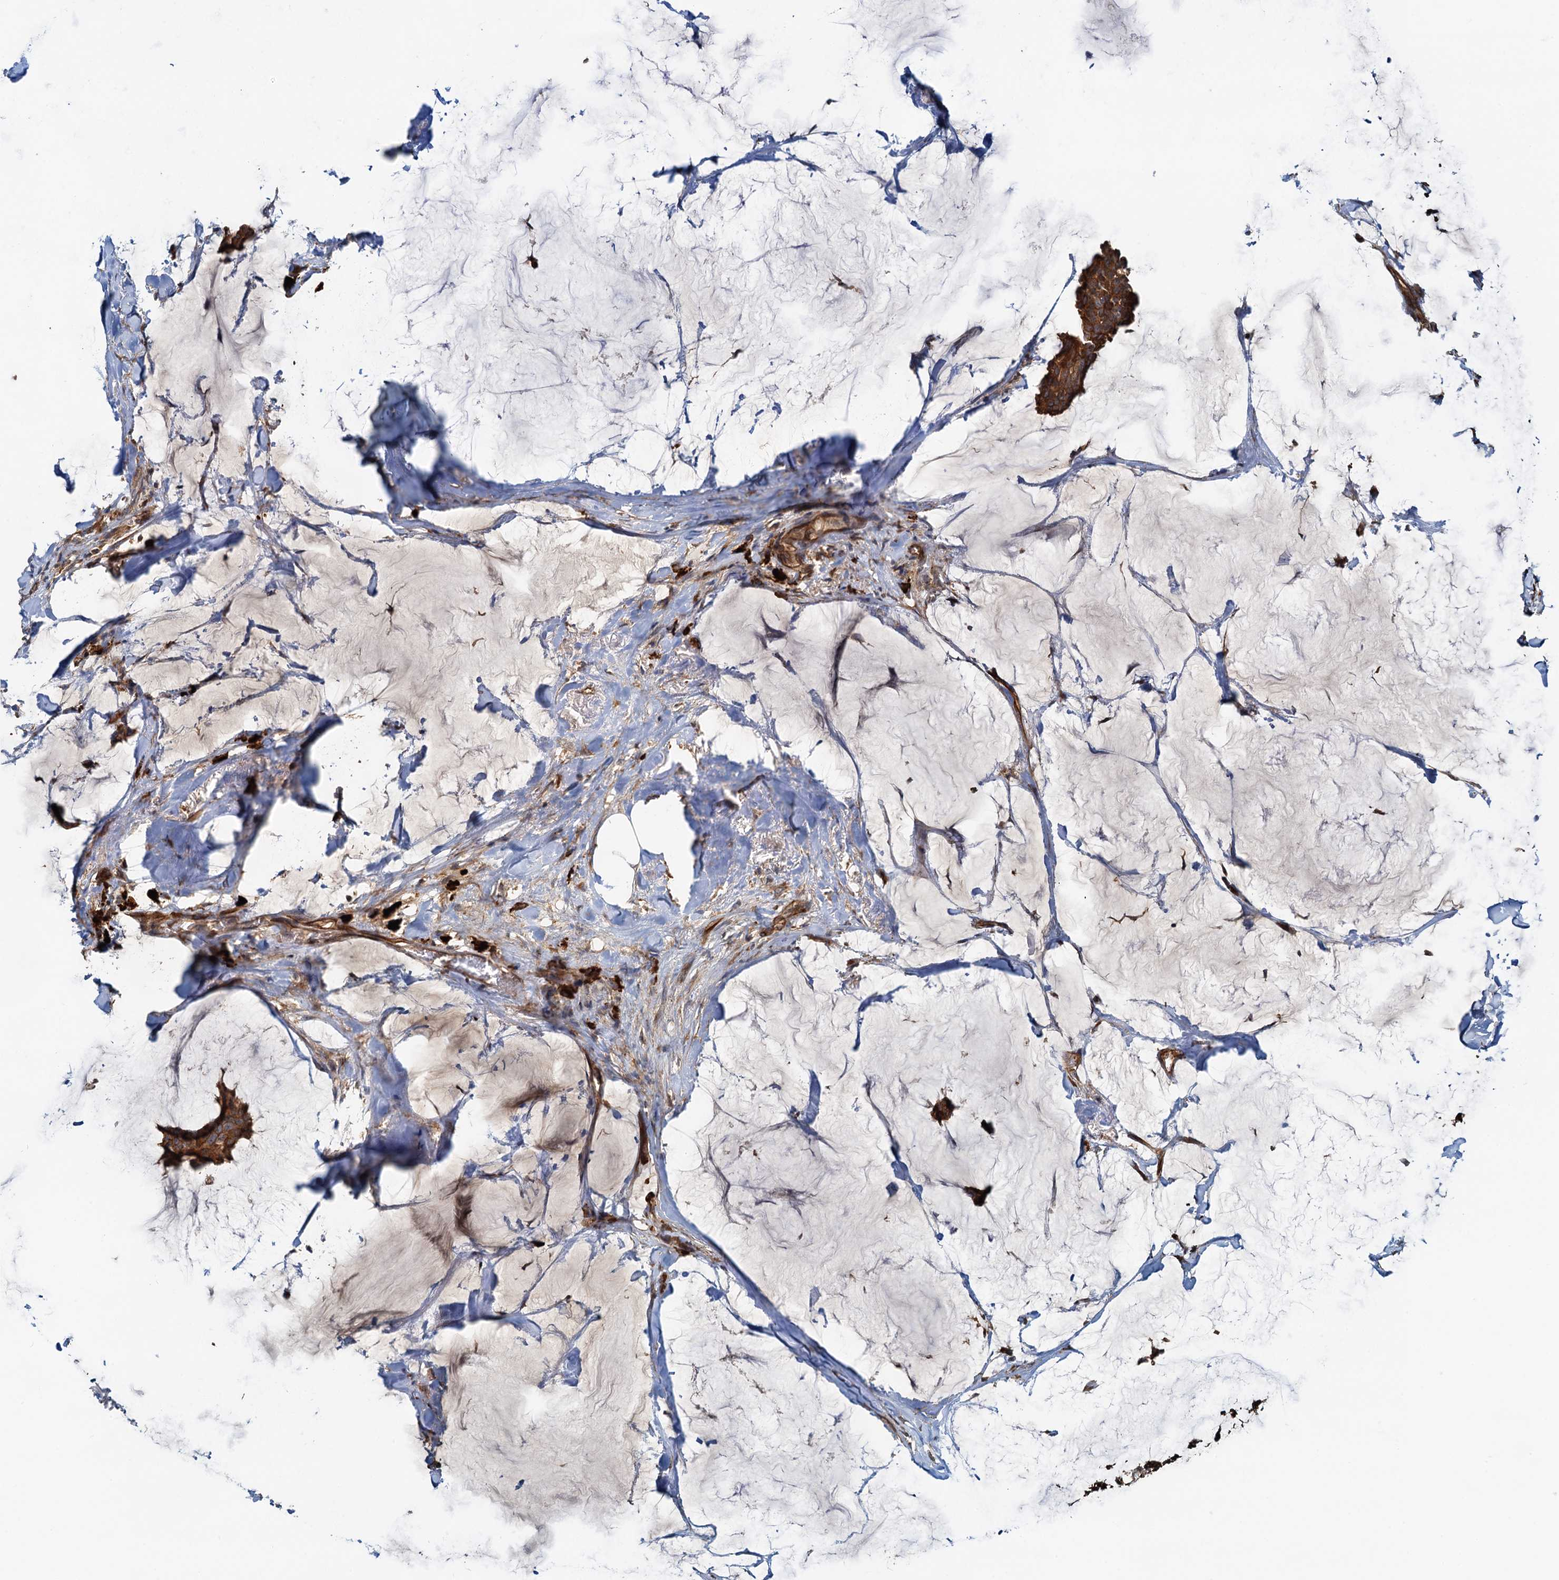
{"staining": {"intensity": "strong", "quantity": ">75%", "location": "cytoplasmic/membranous"}, "tissue": "breast cancer", "cell_type": "Tumor cells", "image_type": "cancer", "snomed": [{"axis": "morphology", "description": "Duct carcinoma"}, {"axis": "topography", "description": "Breast"}], "caption": "Immunohistochemical staining of human breast cancer (invasive ductal carcinoma) reveals high levels of strong cytoplasmic/membranous protein expression in about >75% of tumor cells.", "gene": "NIPAL3", "patient": {"sex": "female", "age": 93}}